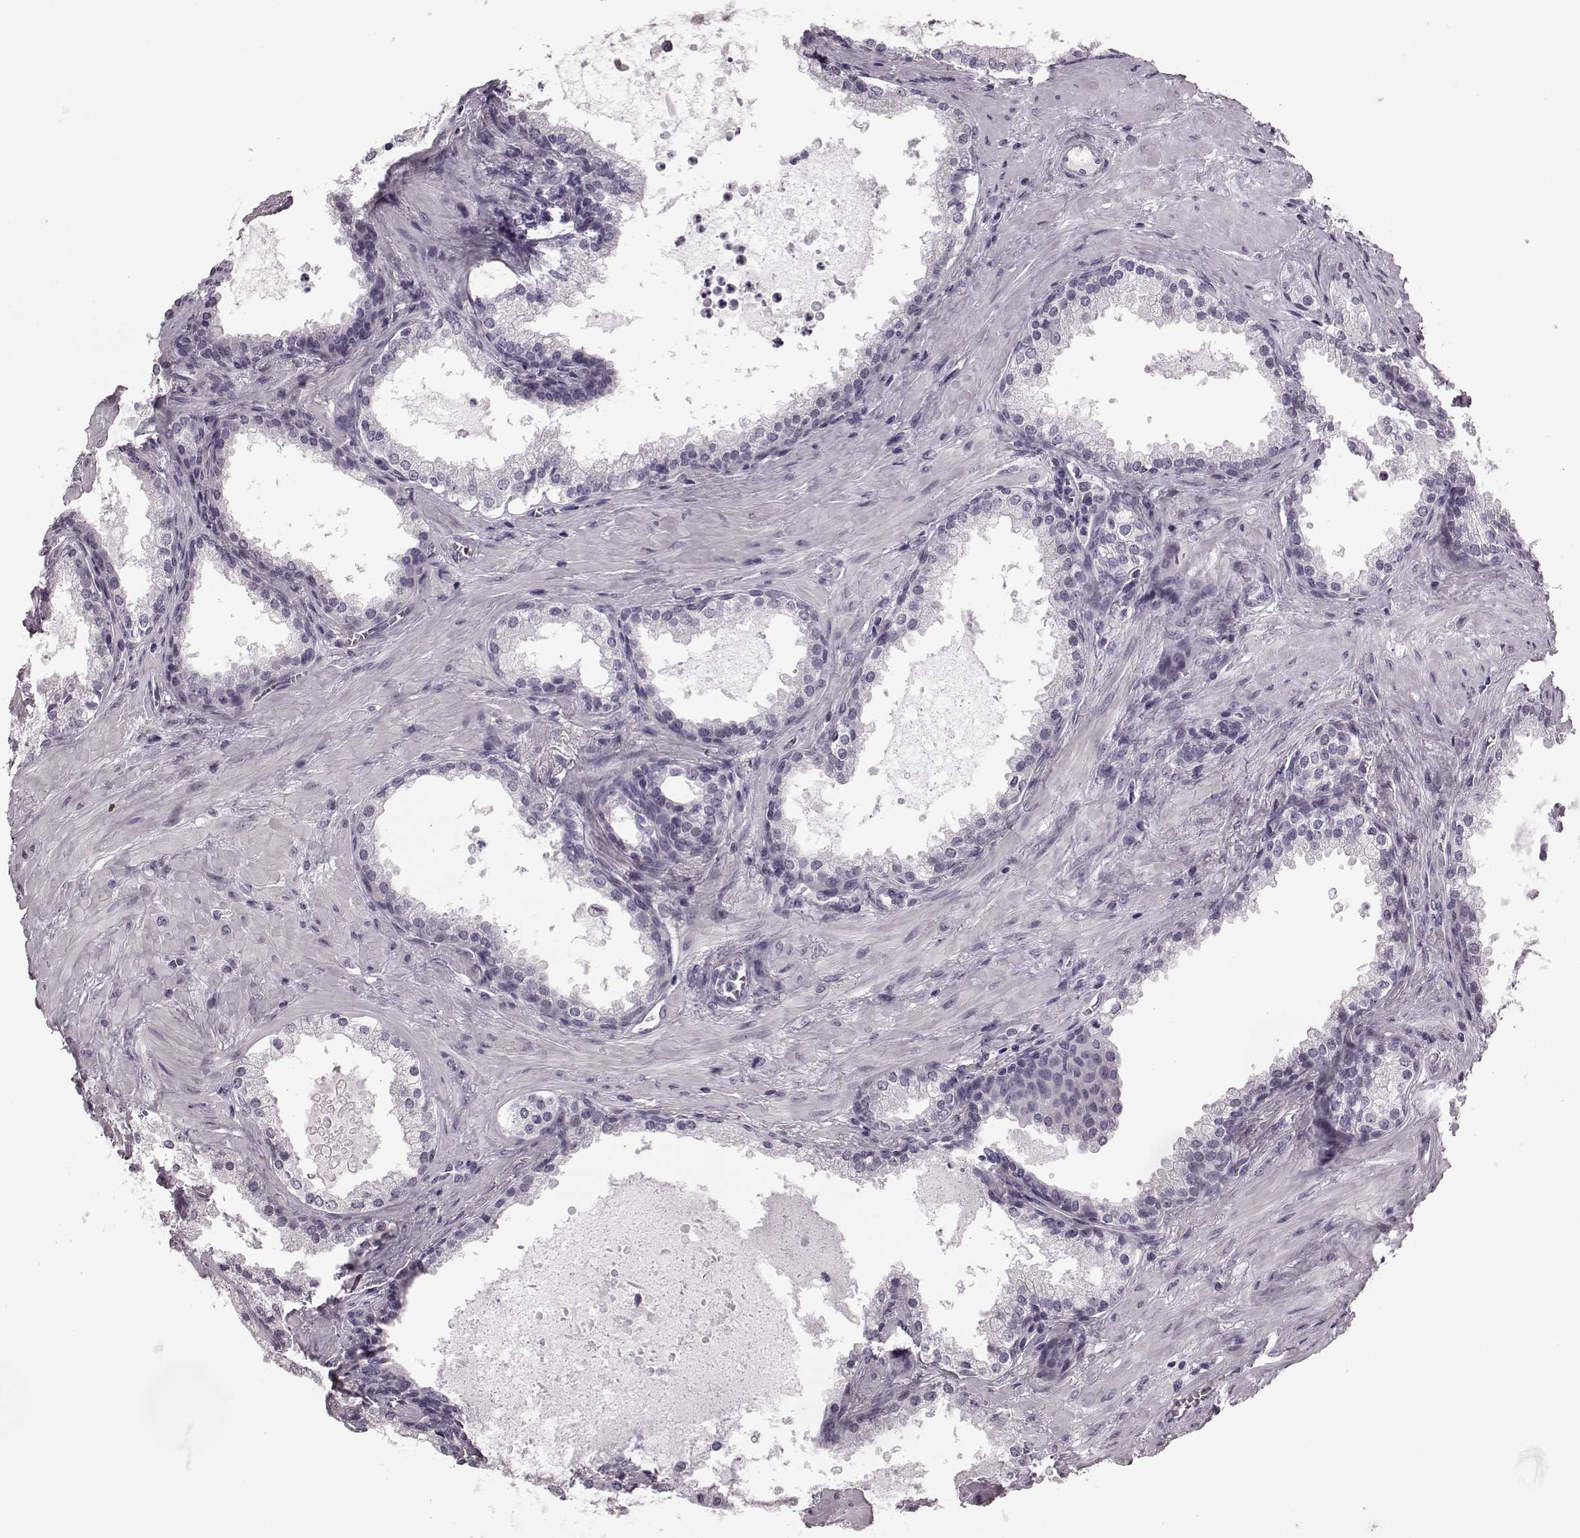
{"staining": {"intensity": "negative", "quantity": "none", "location": "none"}, "tissue": "prostate cancer", "cell_type": "Tumor cells", "image_type": "cancer", "snomed": [{"axis": "morphology", "description": "Adenocarcinoma, Low grade"}, {"axis": "topography", "description": "Prostate"}], "caption": "Human prostate low-grade adenocarcinoma stained for a protein using IHC shows no staining in tumor cells.", "gene": "SEMG2", "patient": {"sex": "male", "age": 56}}